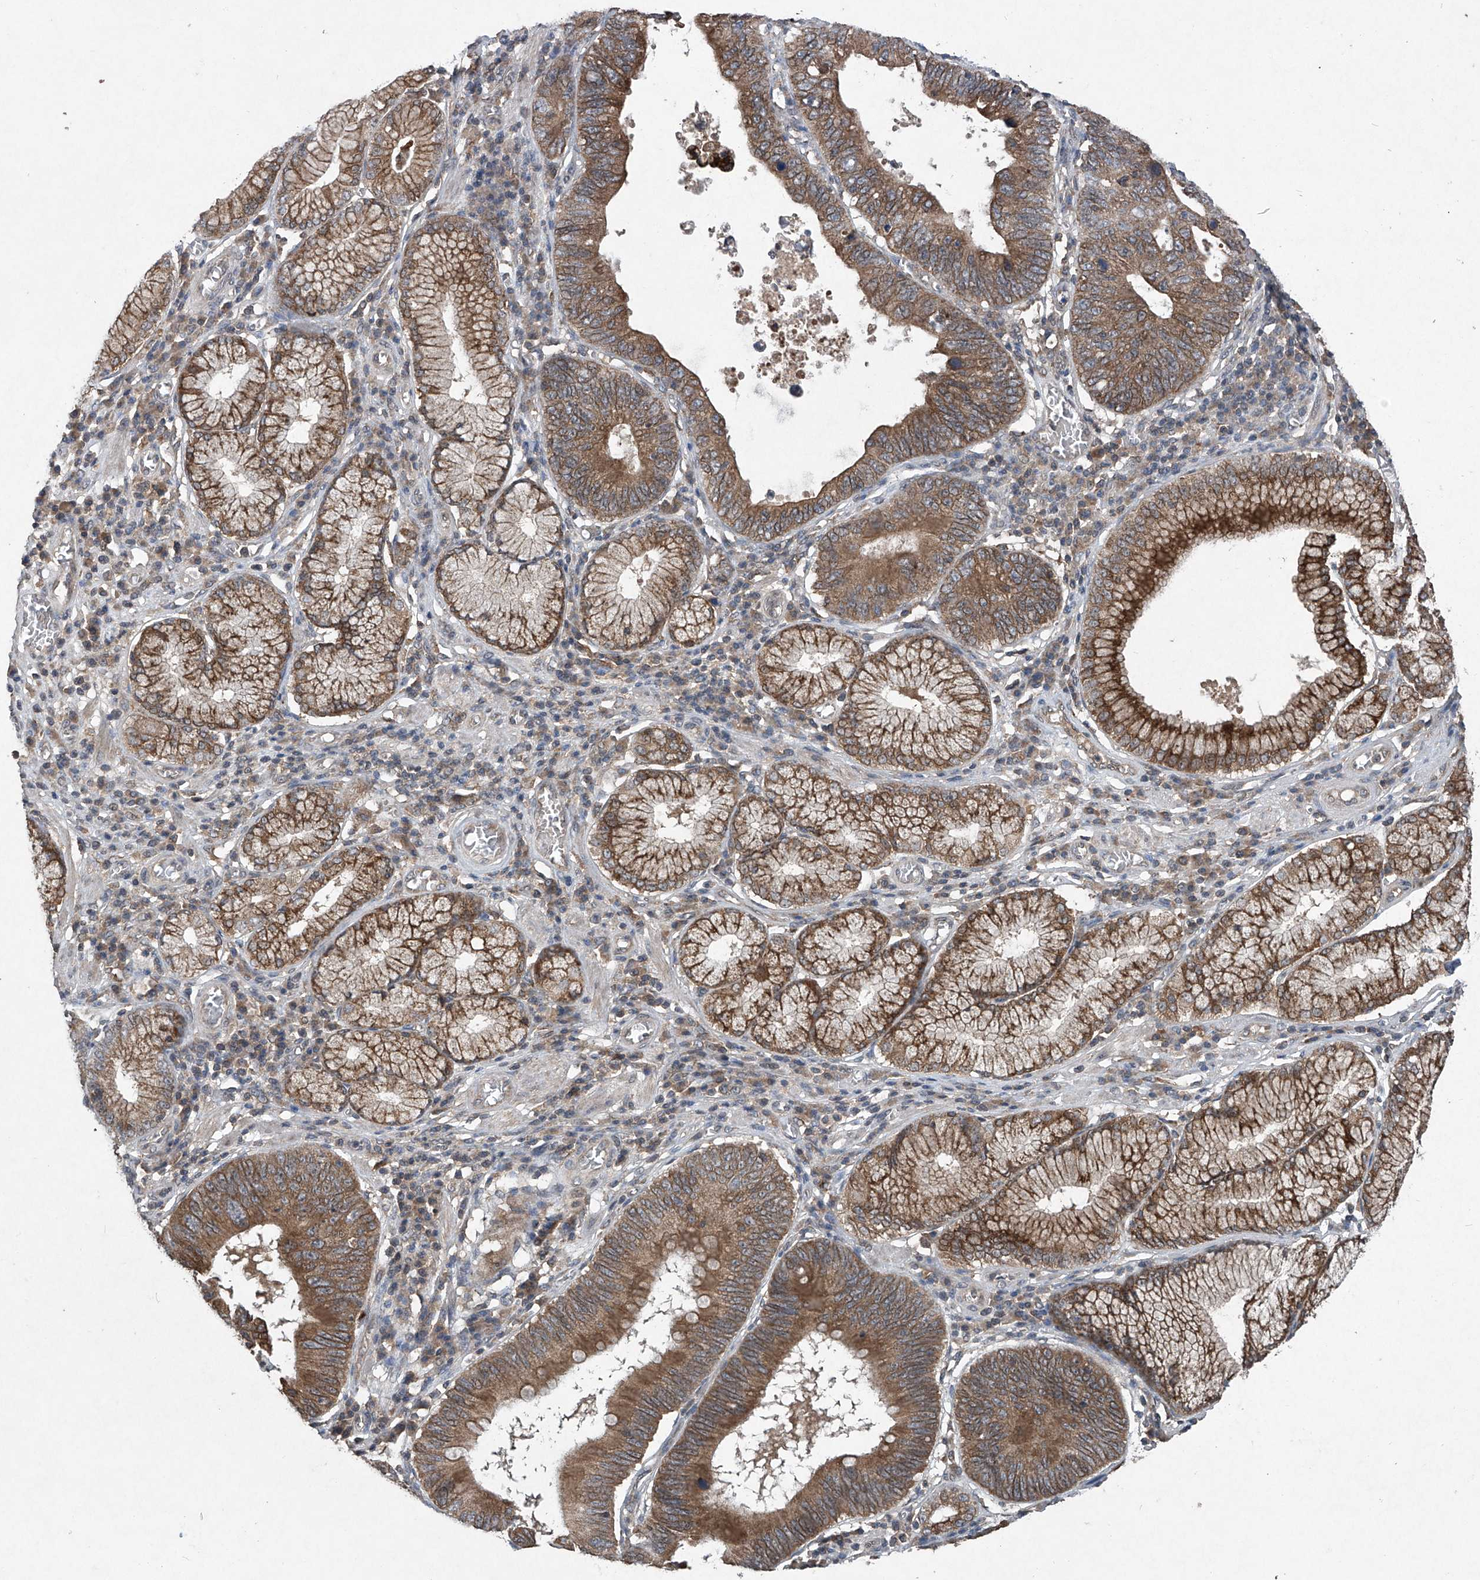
{"staining": {"intensity": "moderate", "quantity": ">75%", "location": "cytoplasmic/membranous"}, "tissue": "stomach cancer", "cell_type": "Tumor cells", "image_type": "cancer", "snomed": [{"axis": "morphology", "description": "Adenocarcinoma, NOS"}, {"axis": "topography", "description": "Stomach"}], "caption": "Immunohistochemical staining of human stomach adenocarcinoma reveals medium levels of moderate cytoplasmic/membranous protein expression in approximately >75% of tumor cells.", "gene": "SUMF2", "patient": {"sex": "male", "age": 59}}